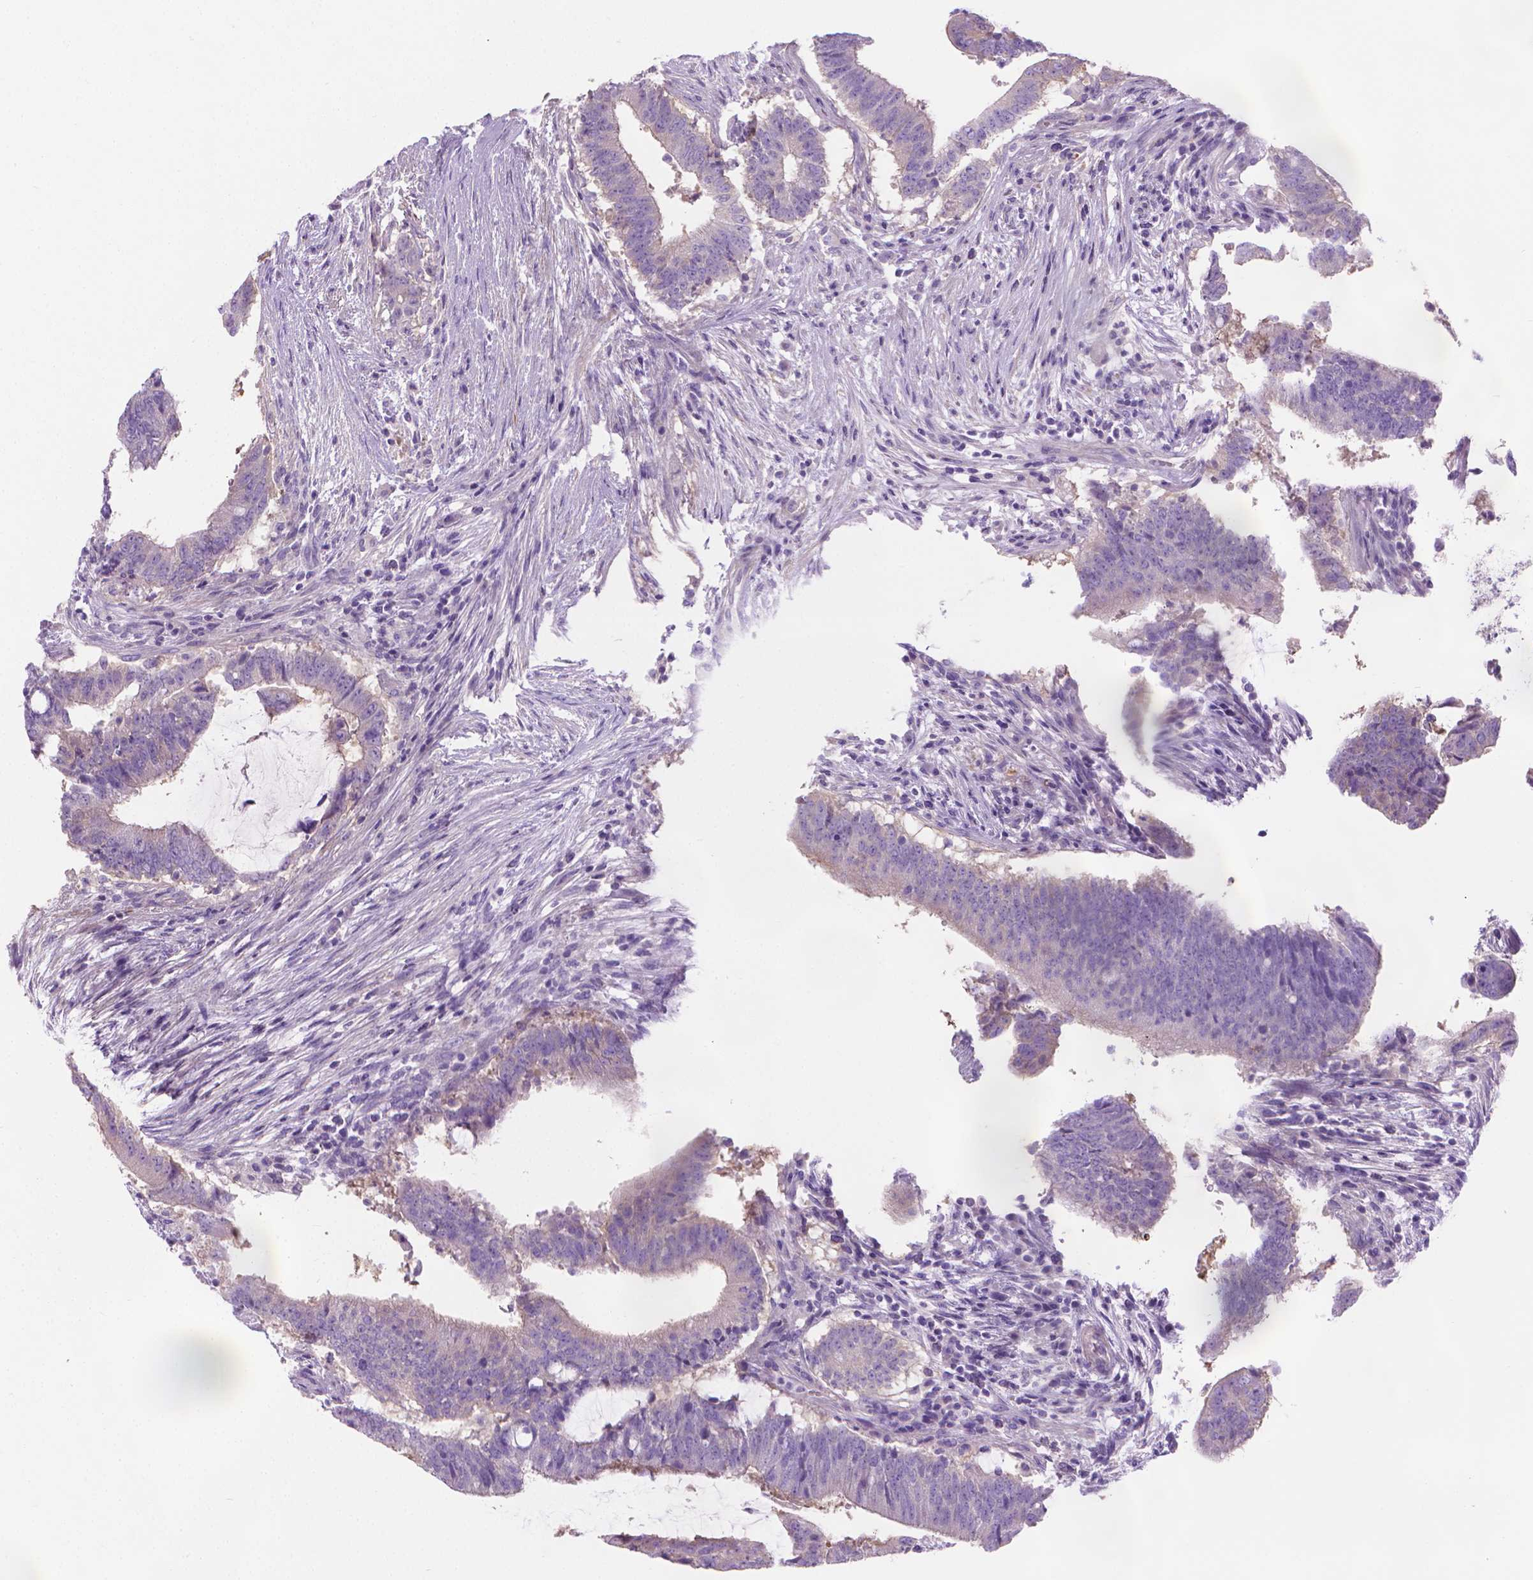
{"staining": {"intensity": "negative", "quantity": "none", "location": "none"}, "tissue": "colorectal cancer", "cell_type": "Tumor cells", "image_type": "cancer", "snomed": [{"axis": "morphology", "description": "Adenocarcinoma, NOS"}, {"axis": "topography", "description": "Colon"}], "caption": "An image of human colorectal cancer is negative for staining in tumor cells. Brightfield microscopy of immunohistochemistry (IHC) stained with DAB (brown) and hematoxylin (blue), captured at high magnification.", "gene": "FASN", "patient": {"sex": "female", "age": 43}}